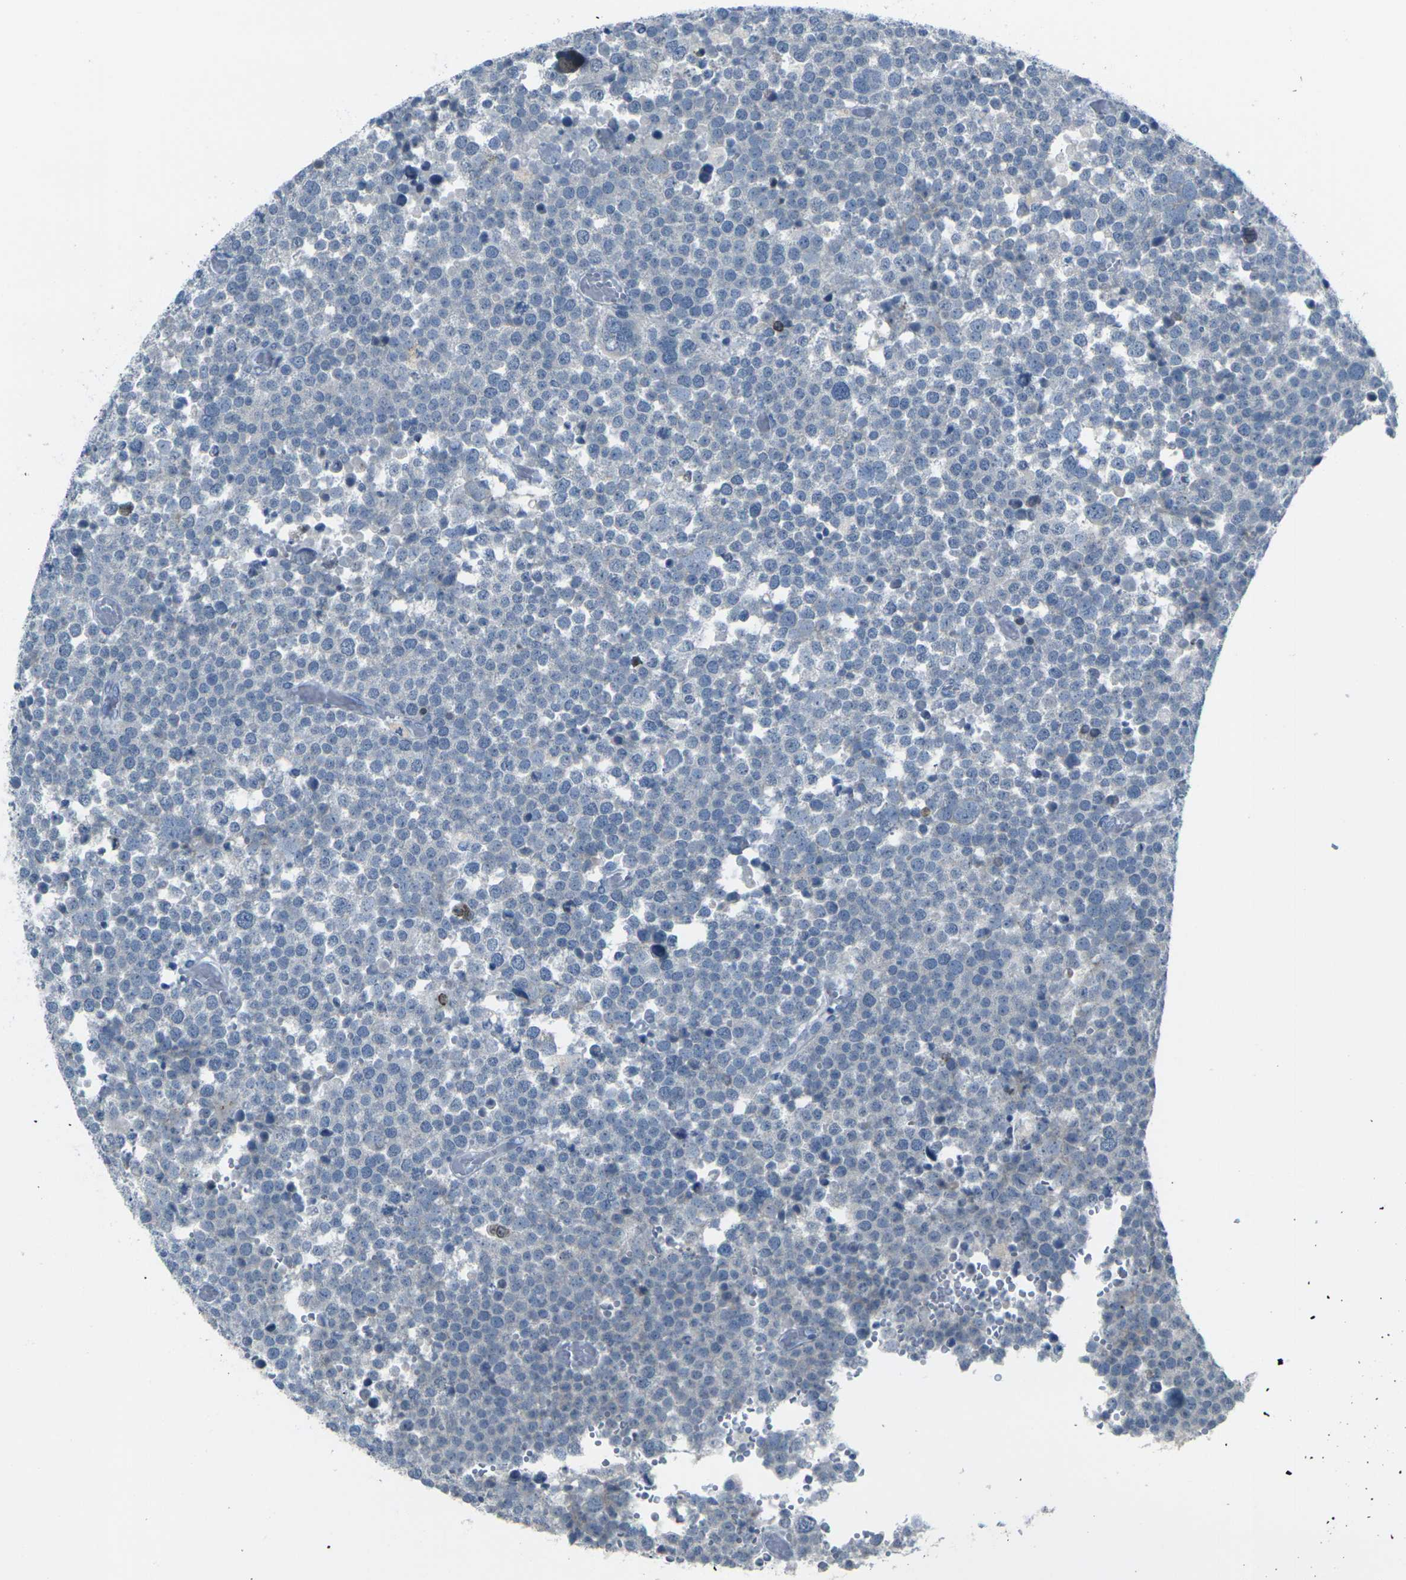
{"staining": {"intensity": "negative", "quantity": "none", "location": "none"}, "tissue": "testis cancer", "cell_type": "Tumor cells", "image_type": "cancer", "snomed": [{"axis": "morphology", "description": "Seminoma, NOS"}, {"axis": "topography", "description": "Testis"}], "caption": "This is a image of IHC staining of testis seminoma, which shows no positivity in tumor cells.", "gene": "ANKRD46", "patient": {"sex": "male", "age": 71}}